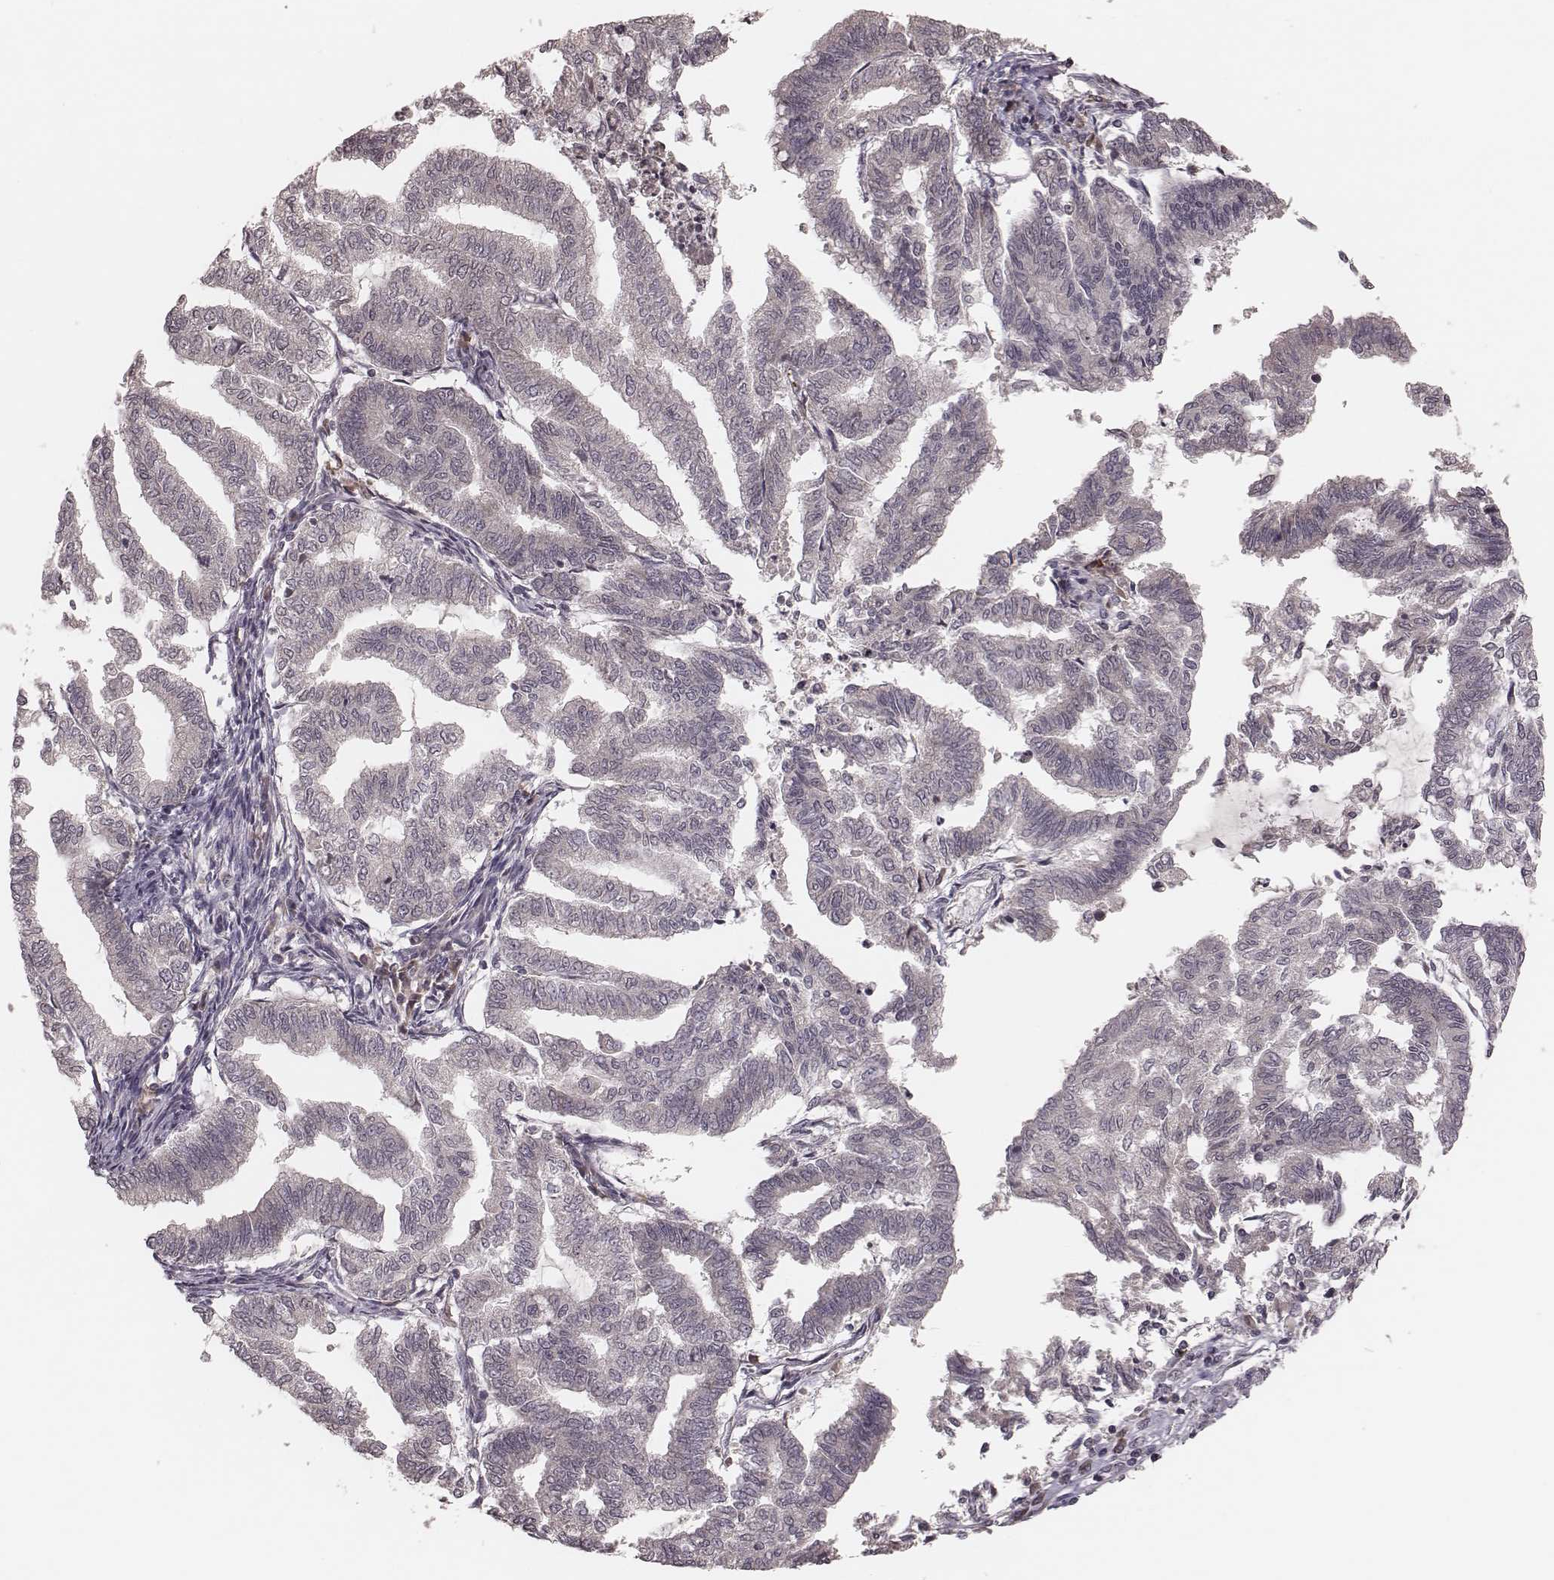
{"staining": {"intensity": "negative", "quantity": "none", "location": "none"}, "tissue": "endometrial cancer", "cell_type": "Tumor cells", "image_type": "cancer", "snomed": [{"axis": "morphology", "description": "Adenocarcinoma, NOS"}, {"axis": "topography", "description": "Endometrium"}], "caption": "High power microscopy photomicrograph of an IHC photomicrograph of endometrial adenocarcinoma, revealing no significant staining in tumor cells. Nuclei are stained in blue.", "gene": "IL5", "patient": {"sex": "female", "age": 79}}